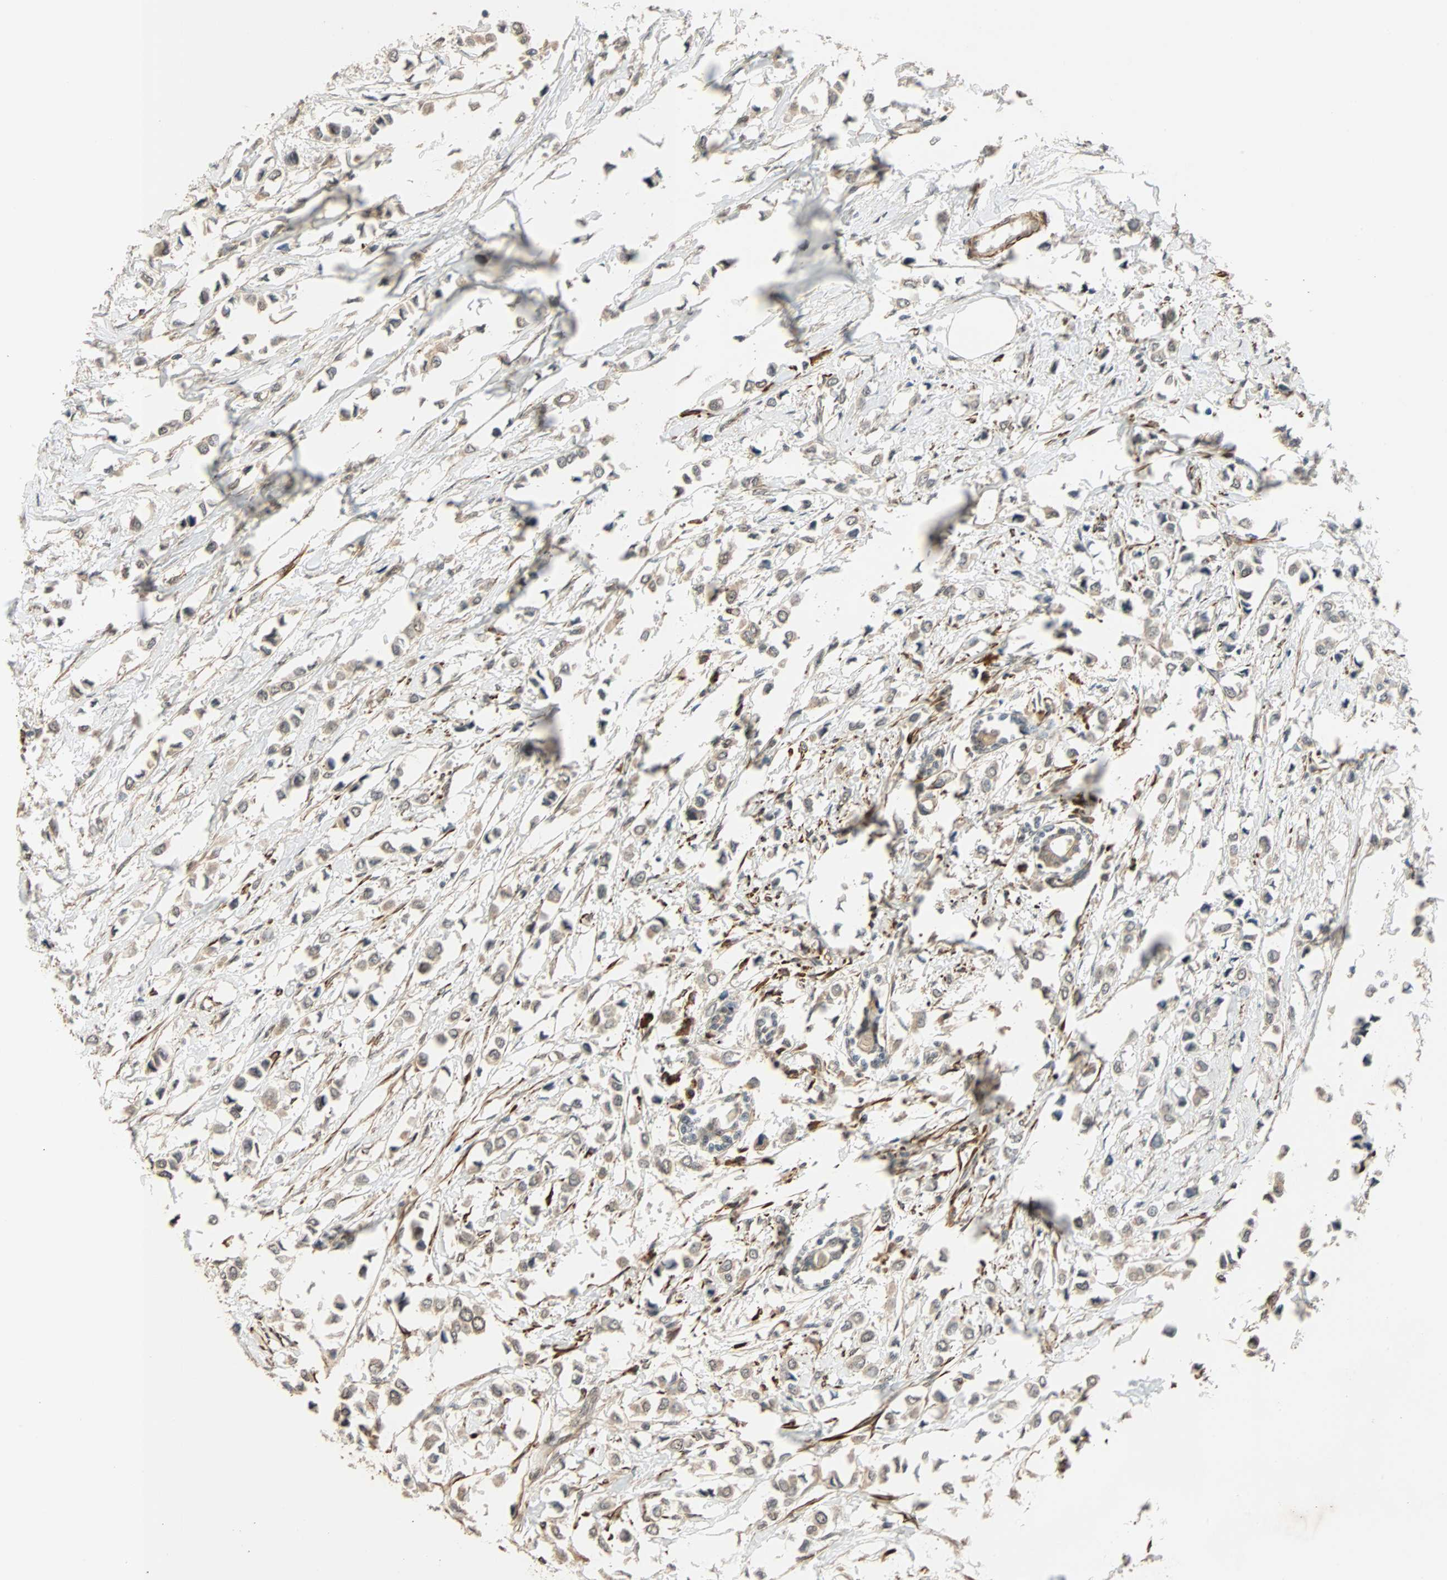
{"staining": {"intensity": "negative", "quantity": "none", "location": "none"}, "tissue": "breast cancer", "cell_type": "Tumor cells", "image_type": "cancer", "snomed": [{"axis": "morphology", "description": "Lobular carcinoma"}, {"axis": "topography", "description": "Breast"}], "caption": "A micrograph of breast cancer (lobular carcinoma) stained for a protein shows no brown staining in tumor cells. The staining was performed using DAB (3,3'-diaminobenzidine) to visualize the protein expression in brown, while the nuclei were stained in blue with hematoxylin (Magnification: 20x).", "gene": "QSER1", "patient": {"sex": "female", "age": 51}}